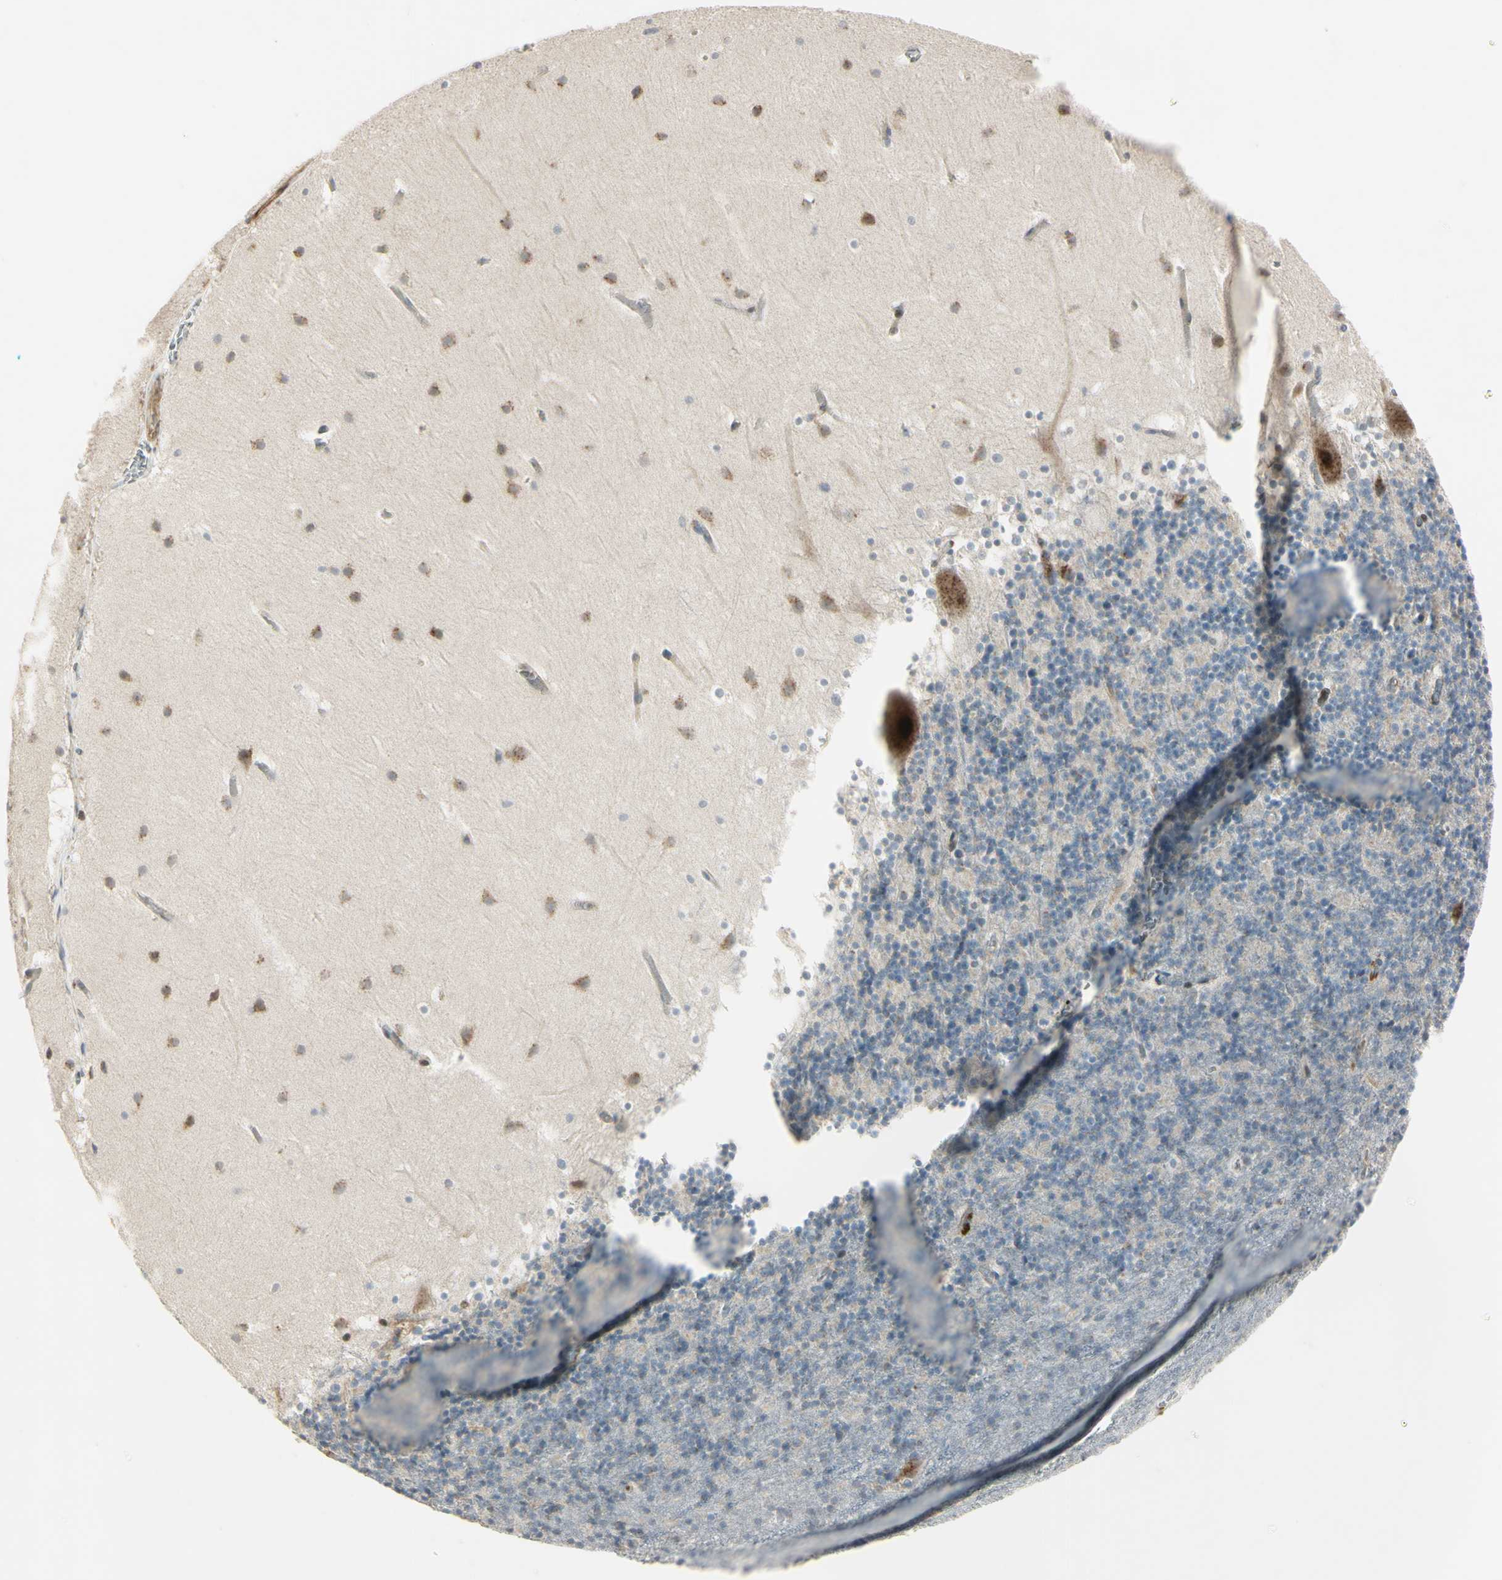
{"staining": {"intensity": "negative", "quantity": "none", "location": "none"}, "tissue": "cerebellum", "cell_type": "Cells in granular layer", "image_type": "normal", "snomed": [{"axis": "morphology", "description": "Normal tissue, NOS"}, {"axis": "topography", "description": "Cerebellum"}], "caption": "The immunohistochemistry (IHC) micrograph has no significant staining in cells in granular layer of cerebellum.", "gene": "NDFIP1", "patient": {"sex": "male", "age": 45}}